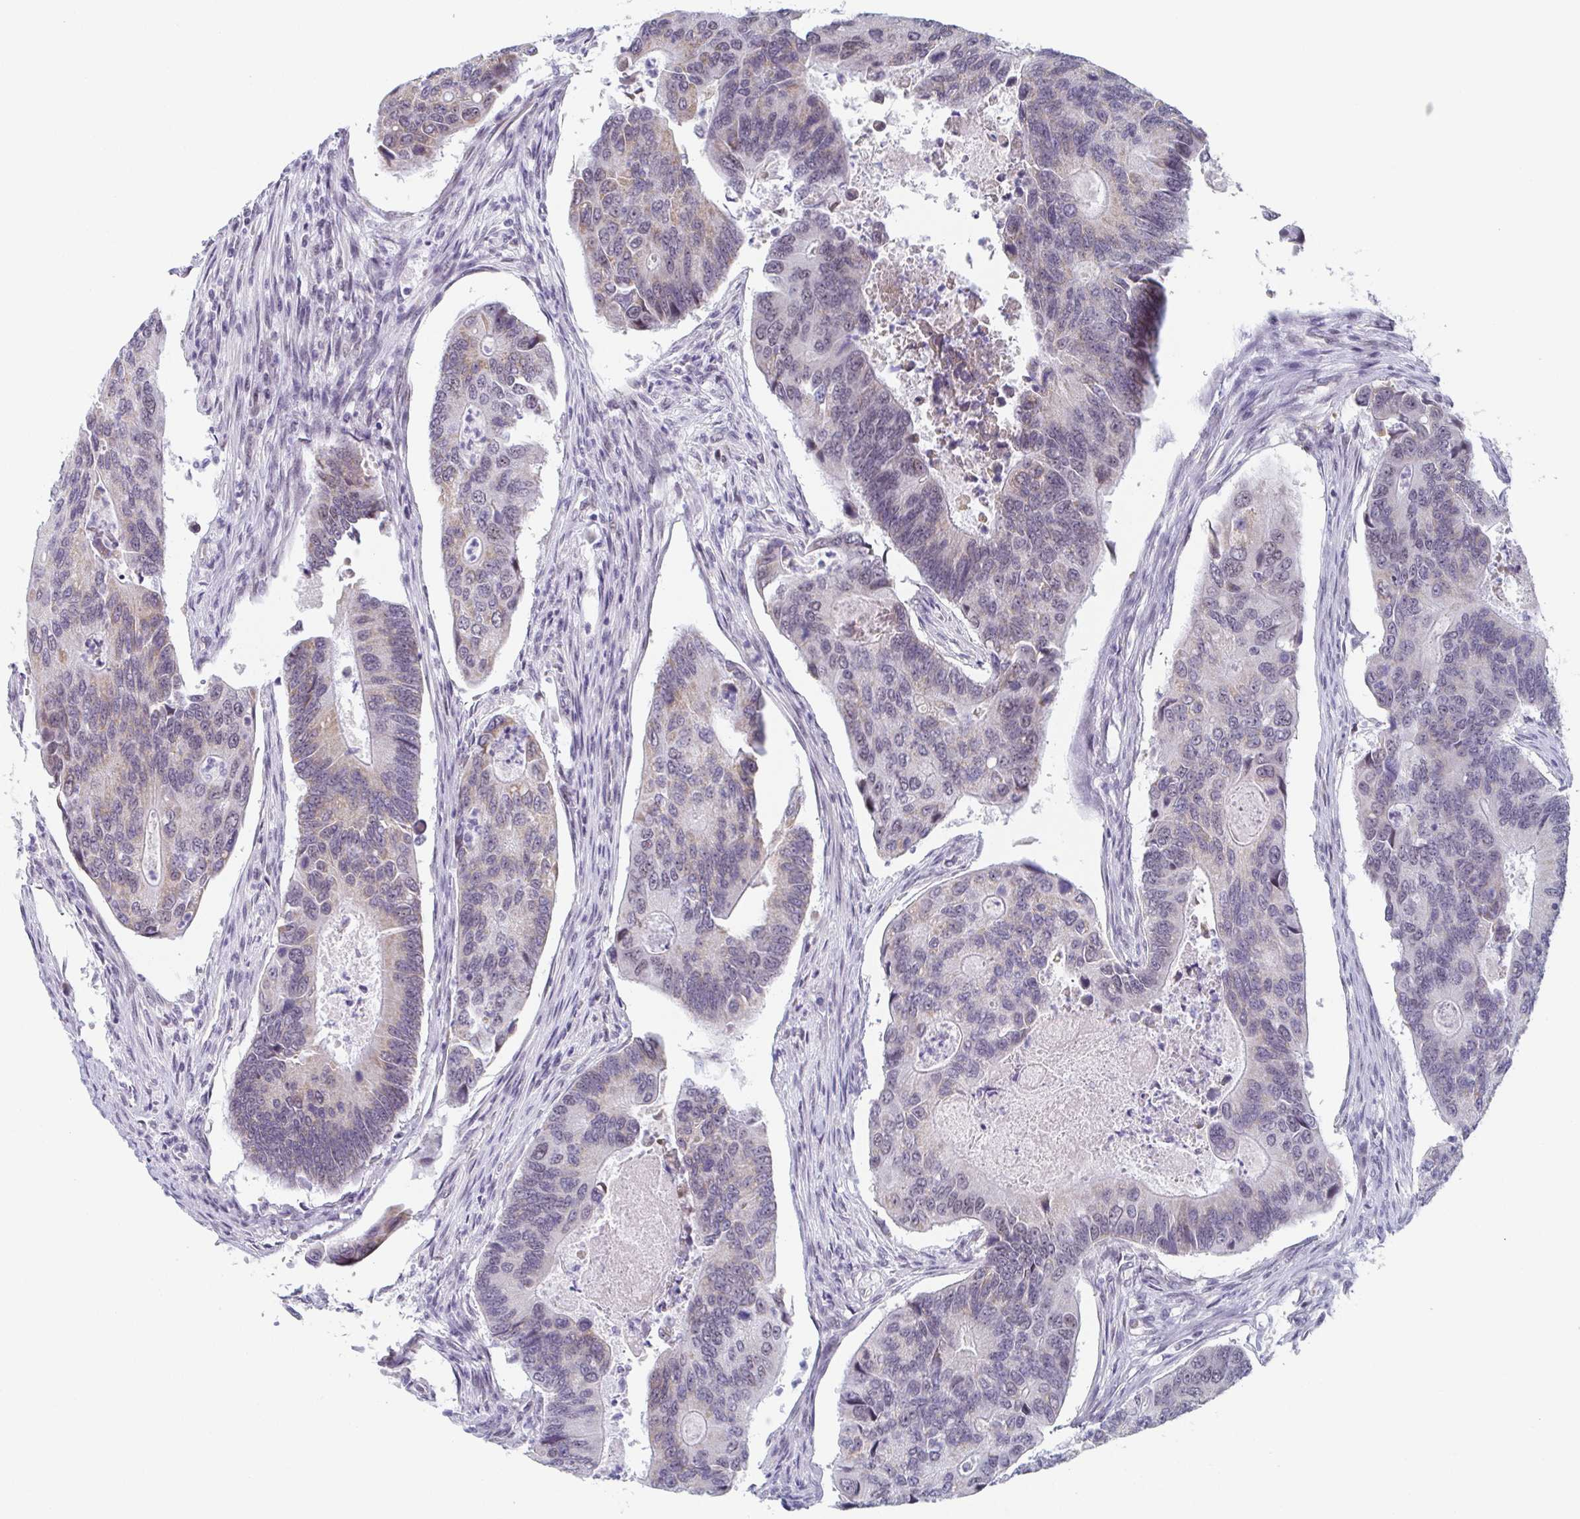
{"staining": {"intensity": "weak", "quantity": "<25%", "location": "cytoplasmic/membranous"}, "tissue": "colorectal cancer", "cell_type": "Tumor cells", "image_type": "cancer", "snomed": [{"axis": "morphology", "description": "Adenocarcinoma, NOS"}, {"axis": "topography", "description": "Colon"}], "caption": "Human colorectal cancer (adenocarcinoma) stained for a protein using immunohistochemistry (IHC) shows no positivity in tumor cells.", "gene": "EXOSC7", "patient": {"sex": "female", "age": 67}}